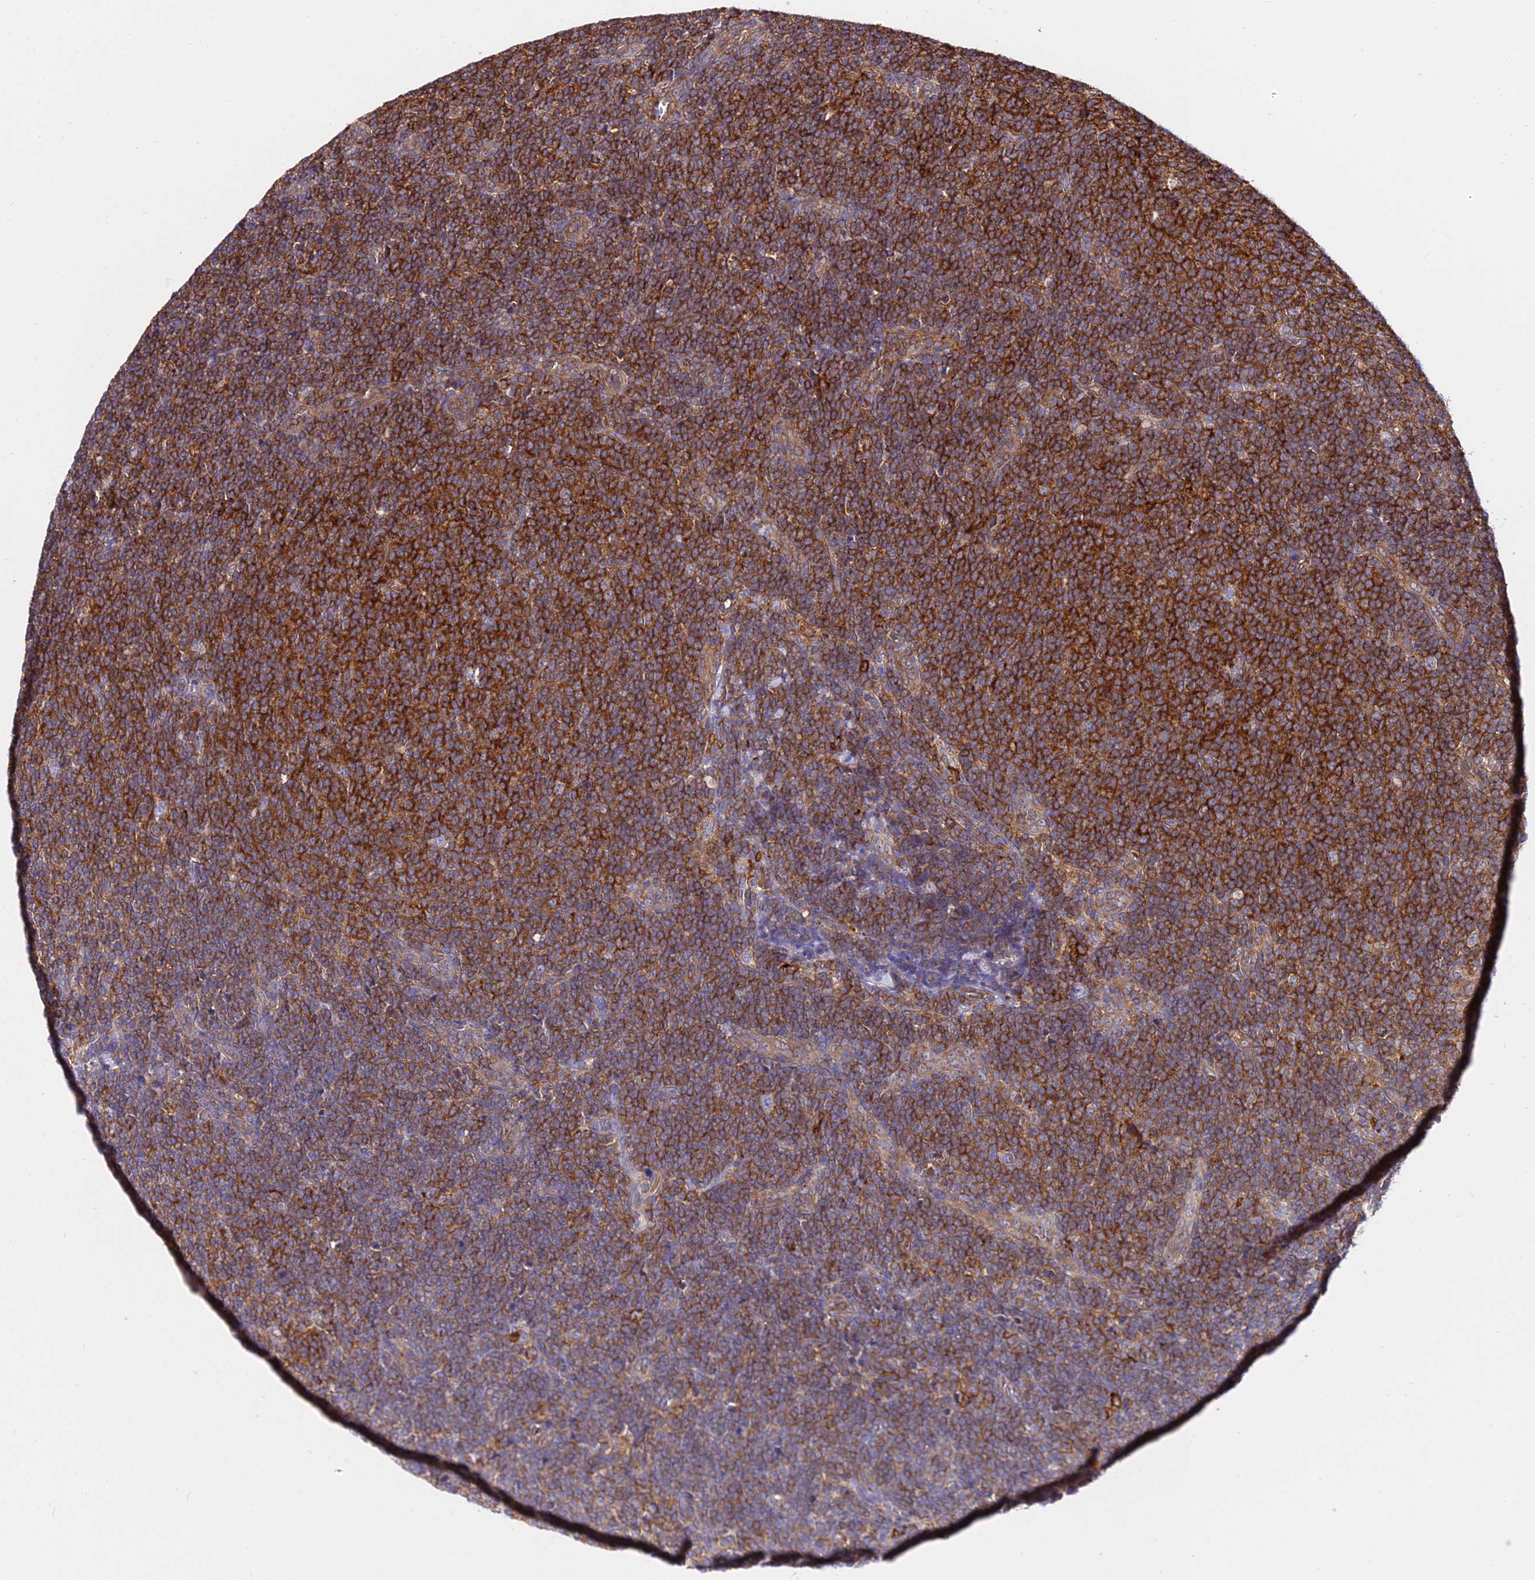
{"staining": {"intensity": "strong", "quantity": ">75%", "location": "cytoplasmic/membranous"}, "tissue": "lymphoma", "cell_type": "Tumor cells", "image_type": "cancer", "snomed": [{"axis": "morphology", "description": "Malignant lymphoma, non-Hodgkin's type, Low grade"}, {"axis": "topography", "description": "Lymph node"}], "caption": "This photomicrograph shows low-grade malignant lymphoma, non-Hodgkin's type stained with immunohistochemistry to label a protein in brown. The cytoplasmic/membranous of tumor cells show strong positivity for the protein. Nuclei are counter-stained blue.", "gene": "CSRP1", "patient": {"sex": "male", "age": 66}}